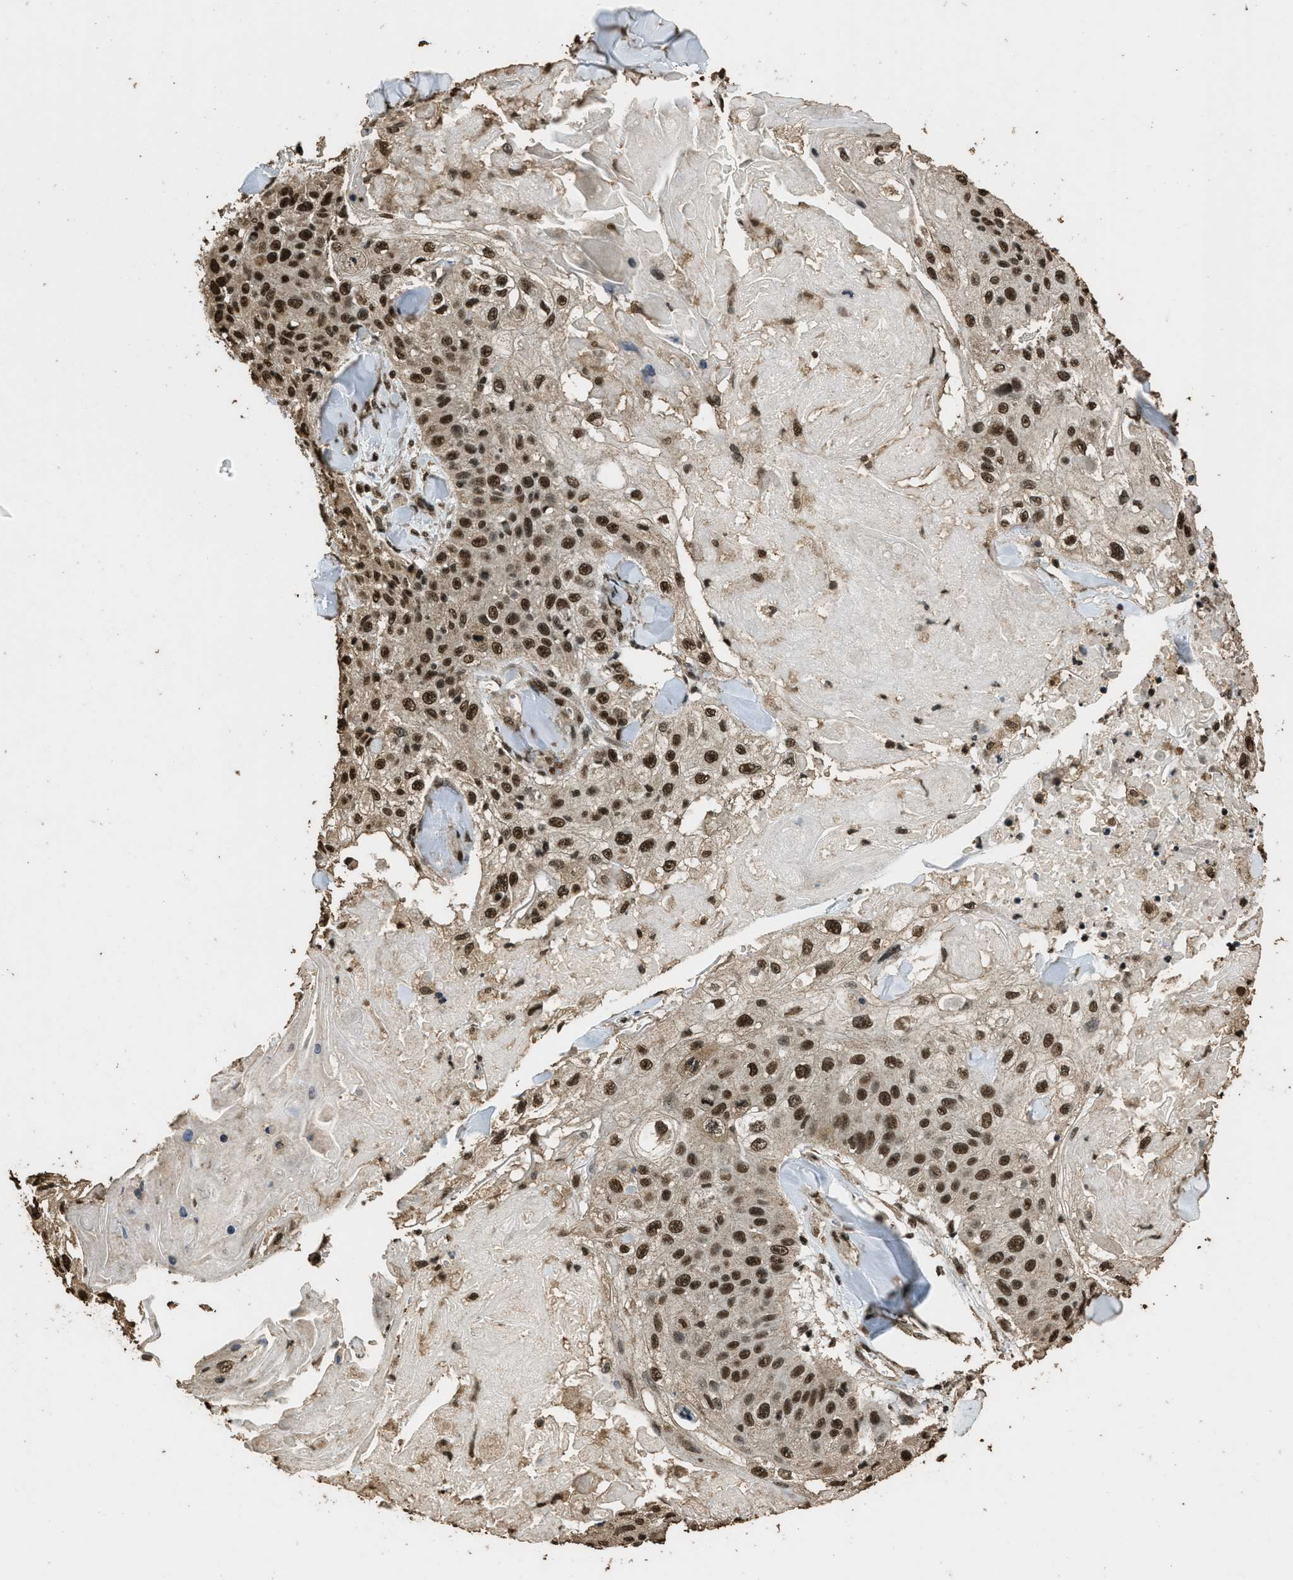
{"staining": {"intensity": "strong", "quantity": ">75%", "location": "nuclear"}, "tissue": "skin cancer", "cell_type": "Tumor cells", "image_type": "cancer", "snomed": [{"axis": "morphology", "description": "Squamous cell carcinoma, NOS"}, {"axis": "topography", "description": "Skin"}], "caption": "A high amount of strong nuclear expression is present in about >75% of tumor cells in skin cancer tissue.", "gene": "MYB", "patient": {"sex": "male", "age": 86}}